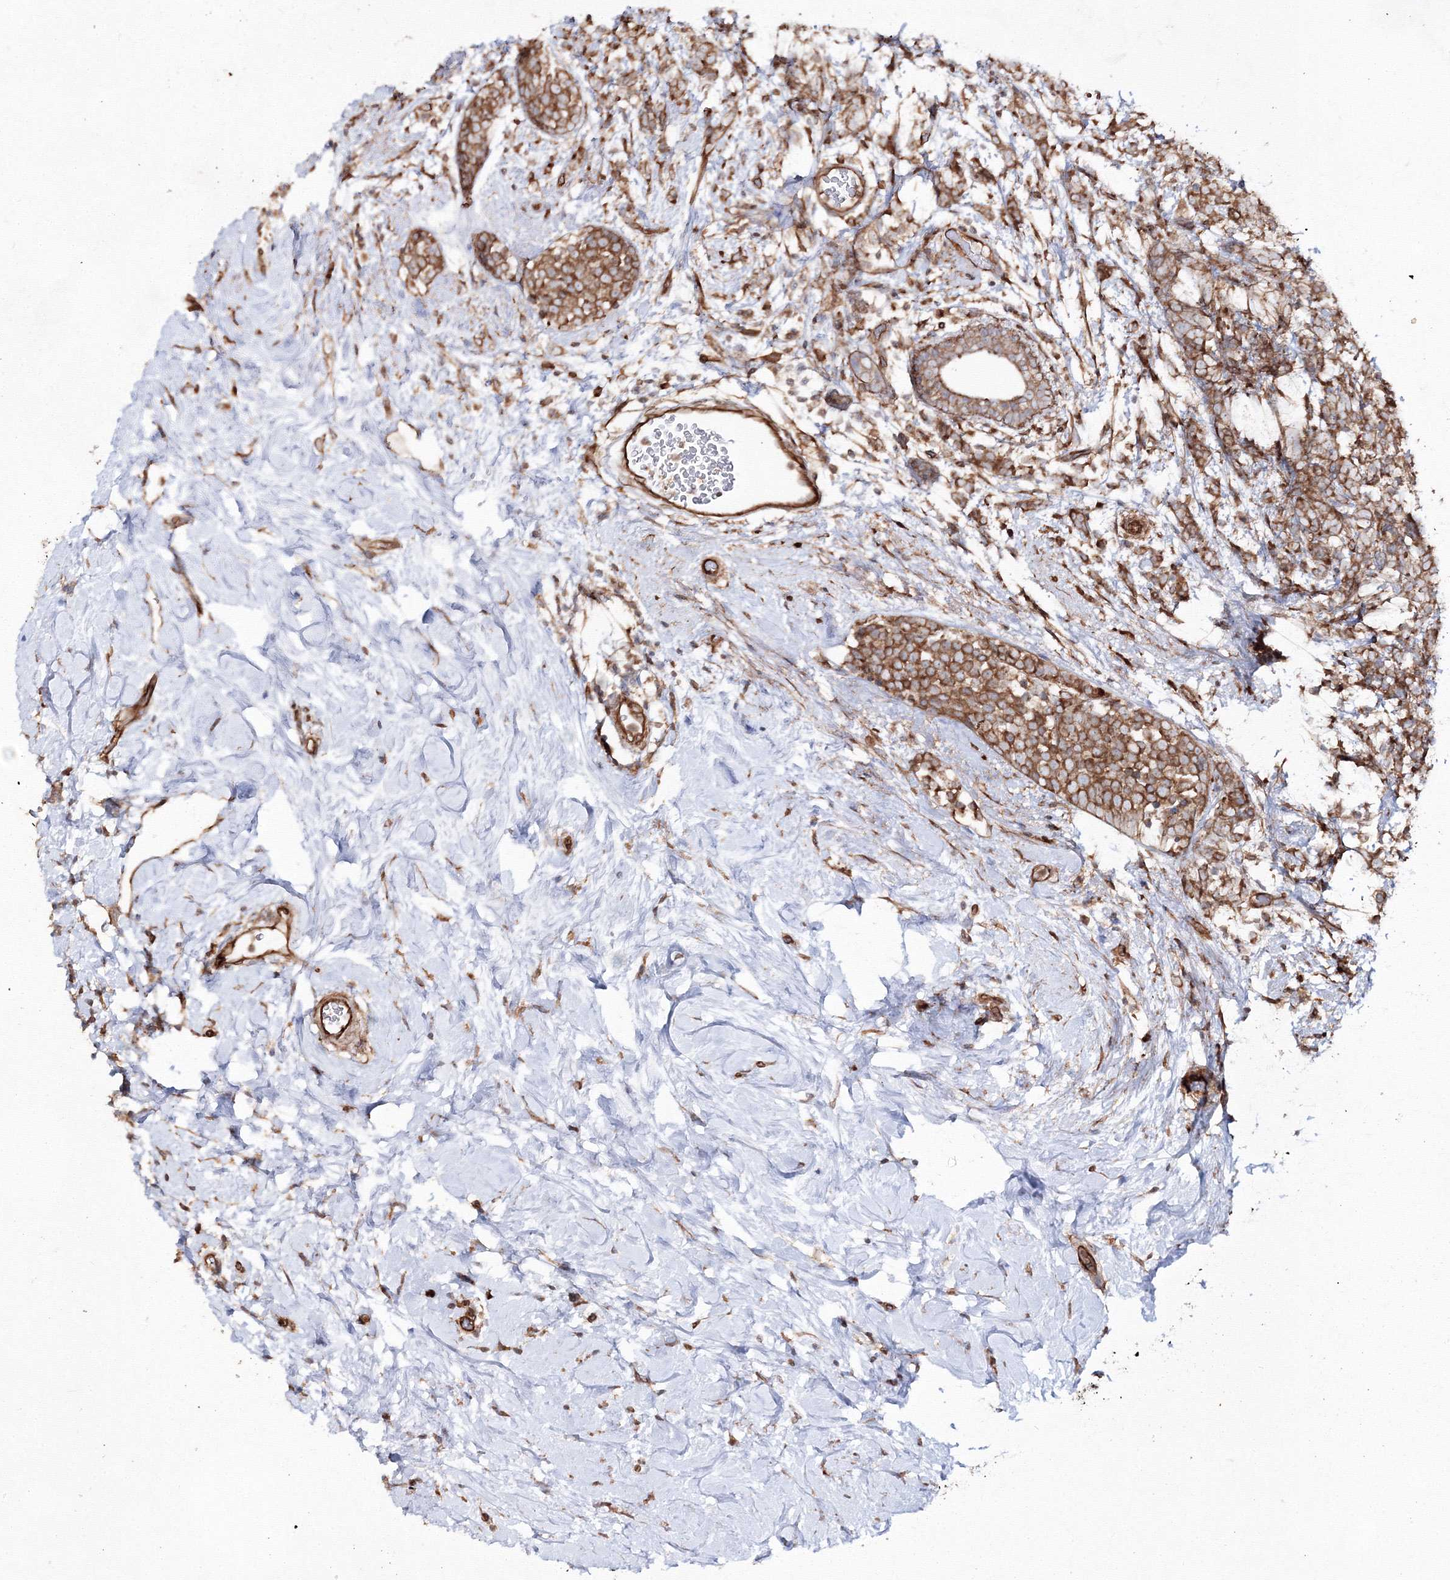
{"staining": {"intensity": "moderate", "quantity": ">75%", "location": "cytoplasmic/membranous"}, "tissue": "breast cancer", "cell_type": "Tumor cells", "image_type": "cancer", "snomed": [{"axis": "morphology", "description": "Lobular carcinoma"}, {"axis": "topography", "description": "Breast"}], "caption": "Immunohistochemical staining of lobular carcinoma (breast) displays moderate cytoplasmic/membranous protein expression in about >75% of tumor cells.", "gene": "EXOC6", "patient": {"sex": "female", "age": 58}}